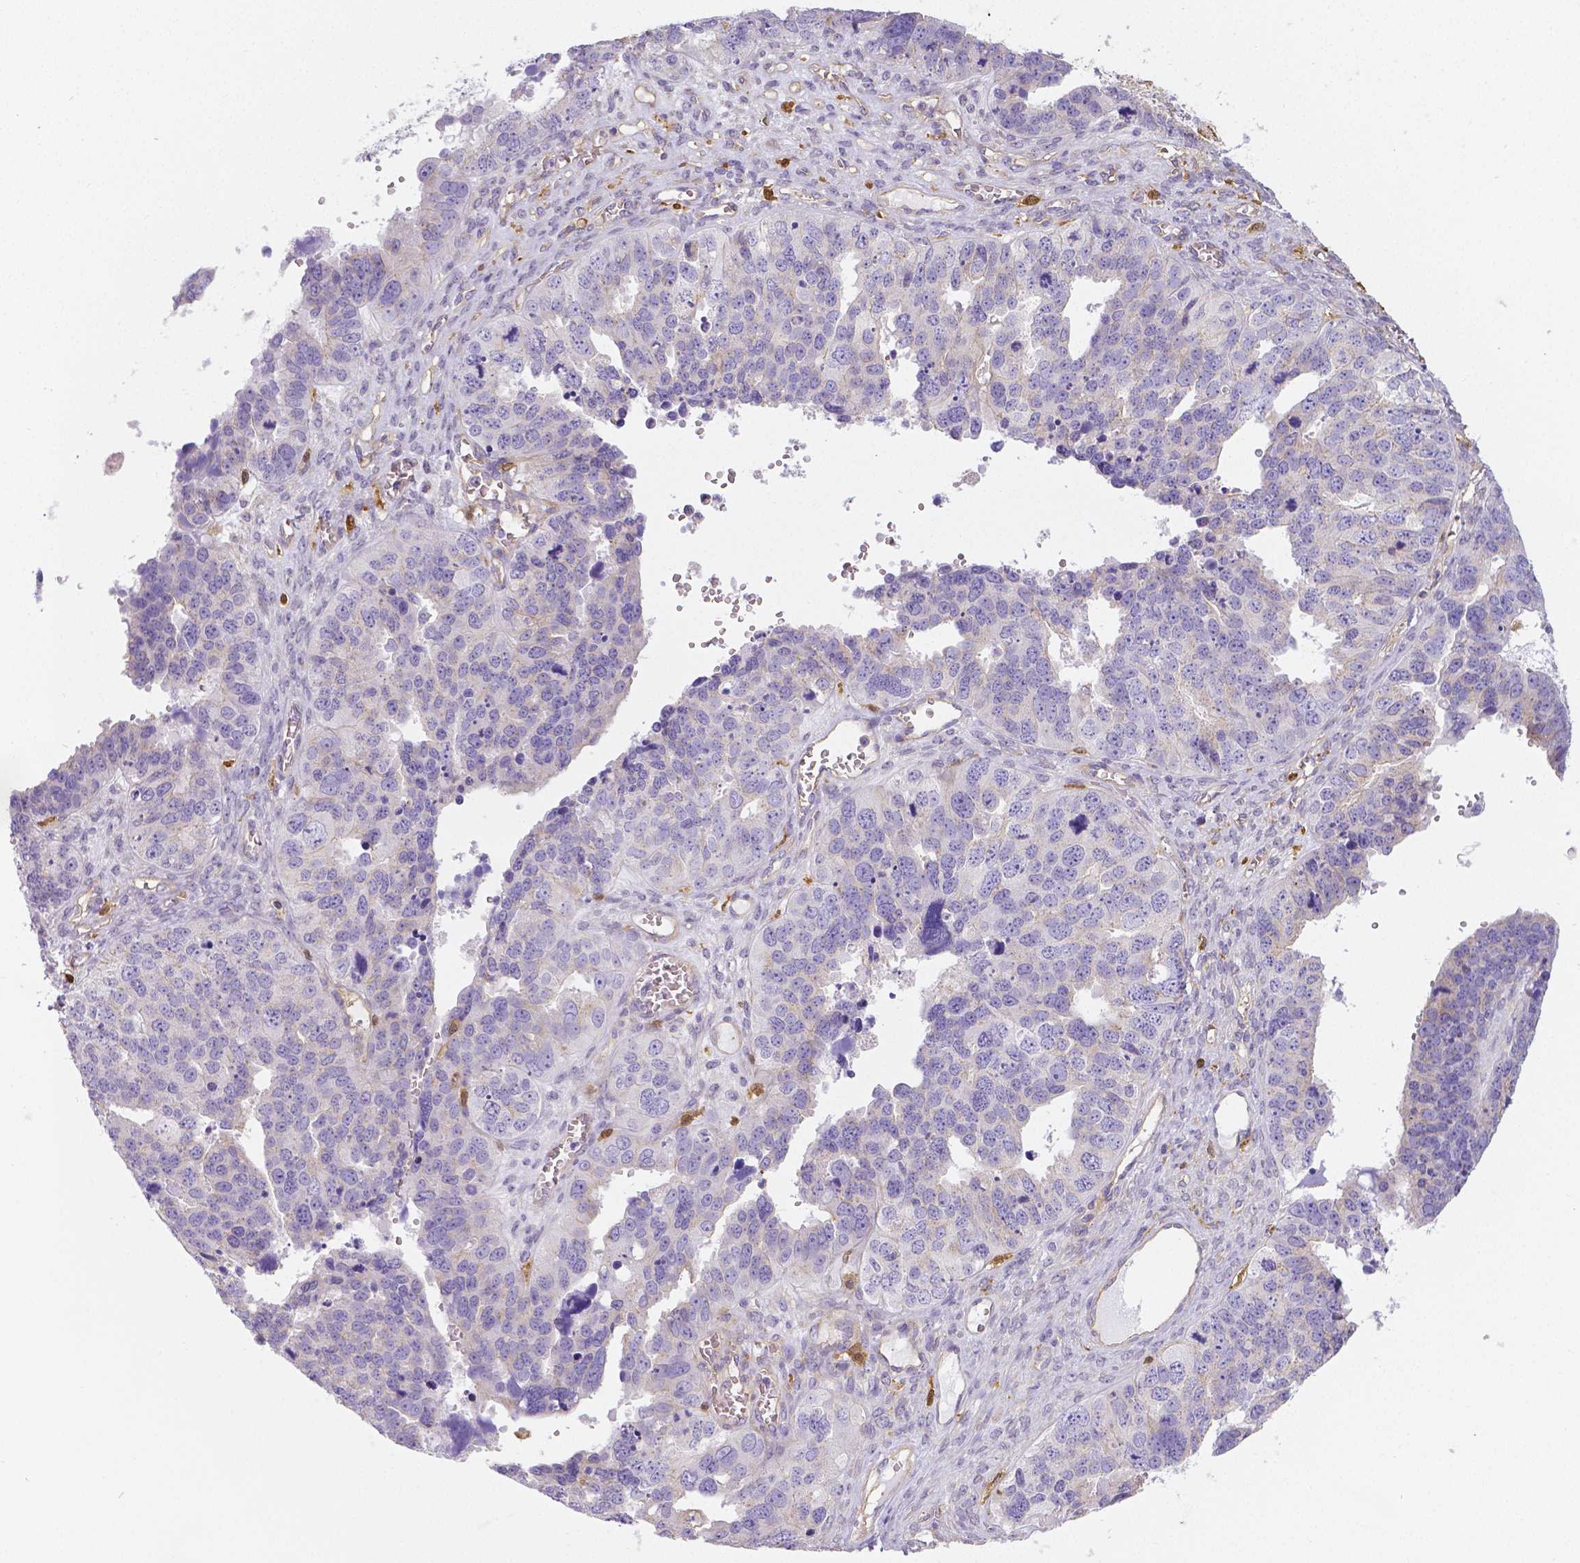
{"staining": {"intensity": "negative", "quantity": "none", "location": "none"}, "tissue": "ovarian cancer", "cell_type": "Tumor cells", "image_type": "cancer", "snomed": [{"axis": "morphology", "description": "Cystadenocarcinoma, serous, NOS"}, {"axis": "topography", "description": "Ovary"}], "caption": "Immunohistochemistry (IHC) photomicrograph of ovarian cancer (serous cystadenocarcinoma) stained for a protein (brown), which exhibits no positivity in tumor cells.", "gene": "CRMP1", "patient": {"sex": "female", "age": 76}}